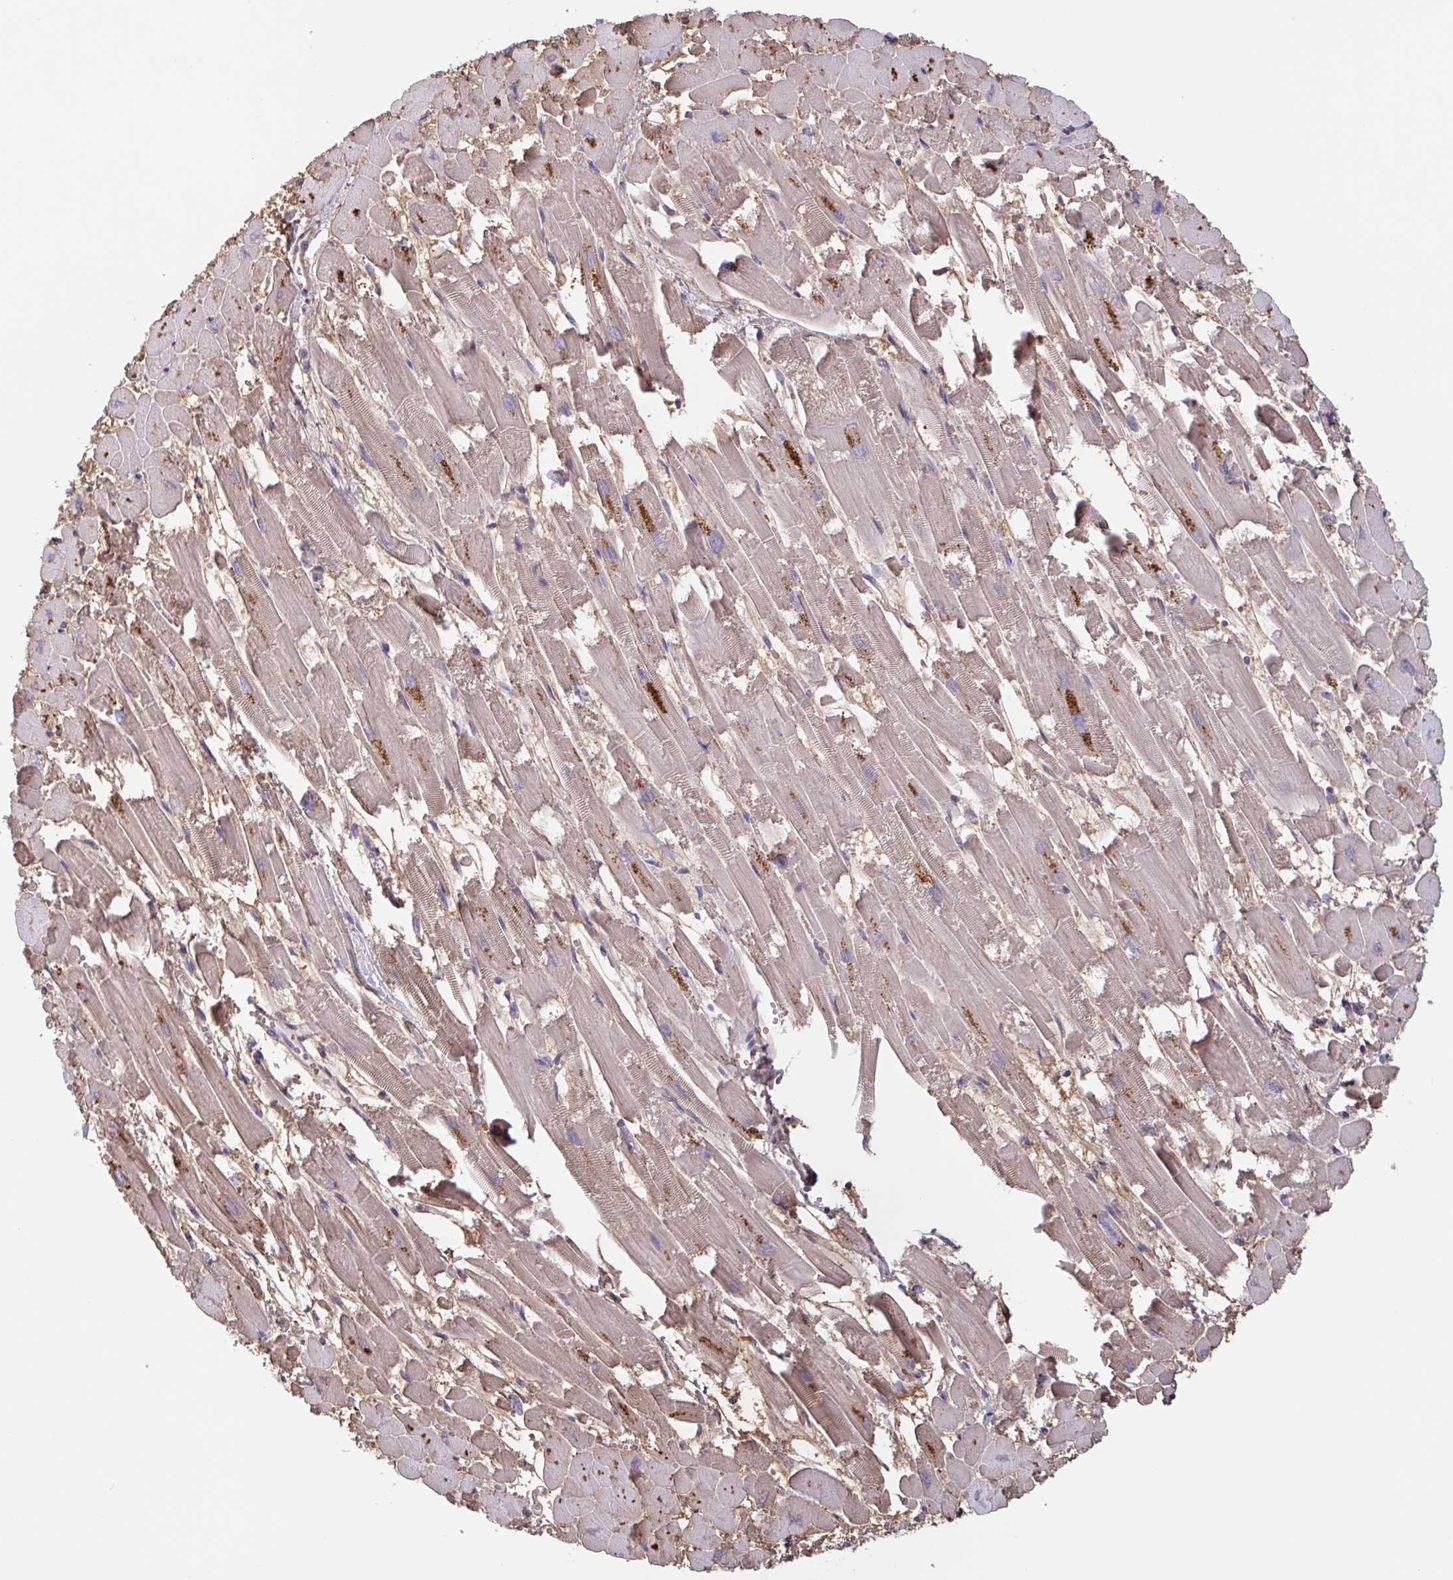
{"staining": {"intensity": "moderate", "quantity": "25%-75%", "location": "cytoplasmic/membranous"}, "tissue": "heart muscle", "cell_type": "Cardiomyocytes", "image_type": "normal", "snomed": [{"axis": "morphology", "description": "Normal tissue, NOS"}, {"axis": "topography", "description": "Heart"}], "caption": "Protein expression analysis of unremarkable human heart muscle reveals moderate cytoplasmic/membranous positivity in about 25%-75% of cardiomyocytes. The staining was performed using DAB to visualize the protein expression in brown, while the nuclei were stained in blue with hematoxylin (Magnification: 20x).", "gene": "OTOP2", "patient": {"sex": "female", "age": 52}}